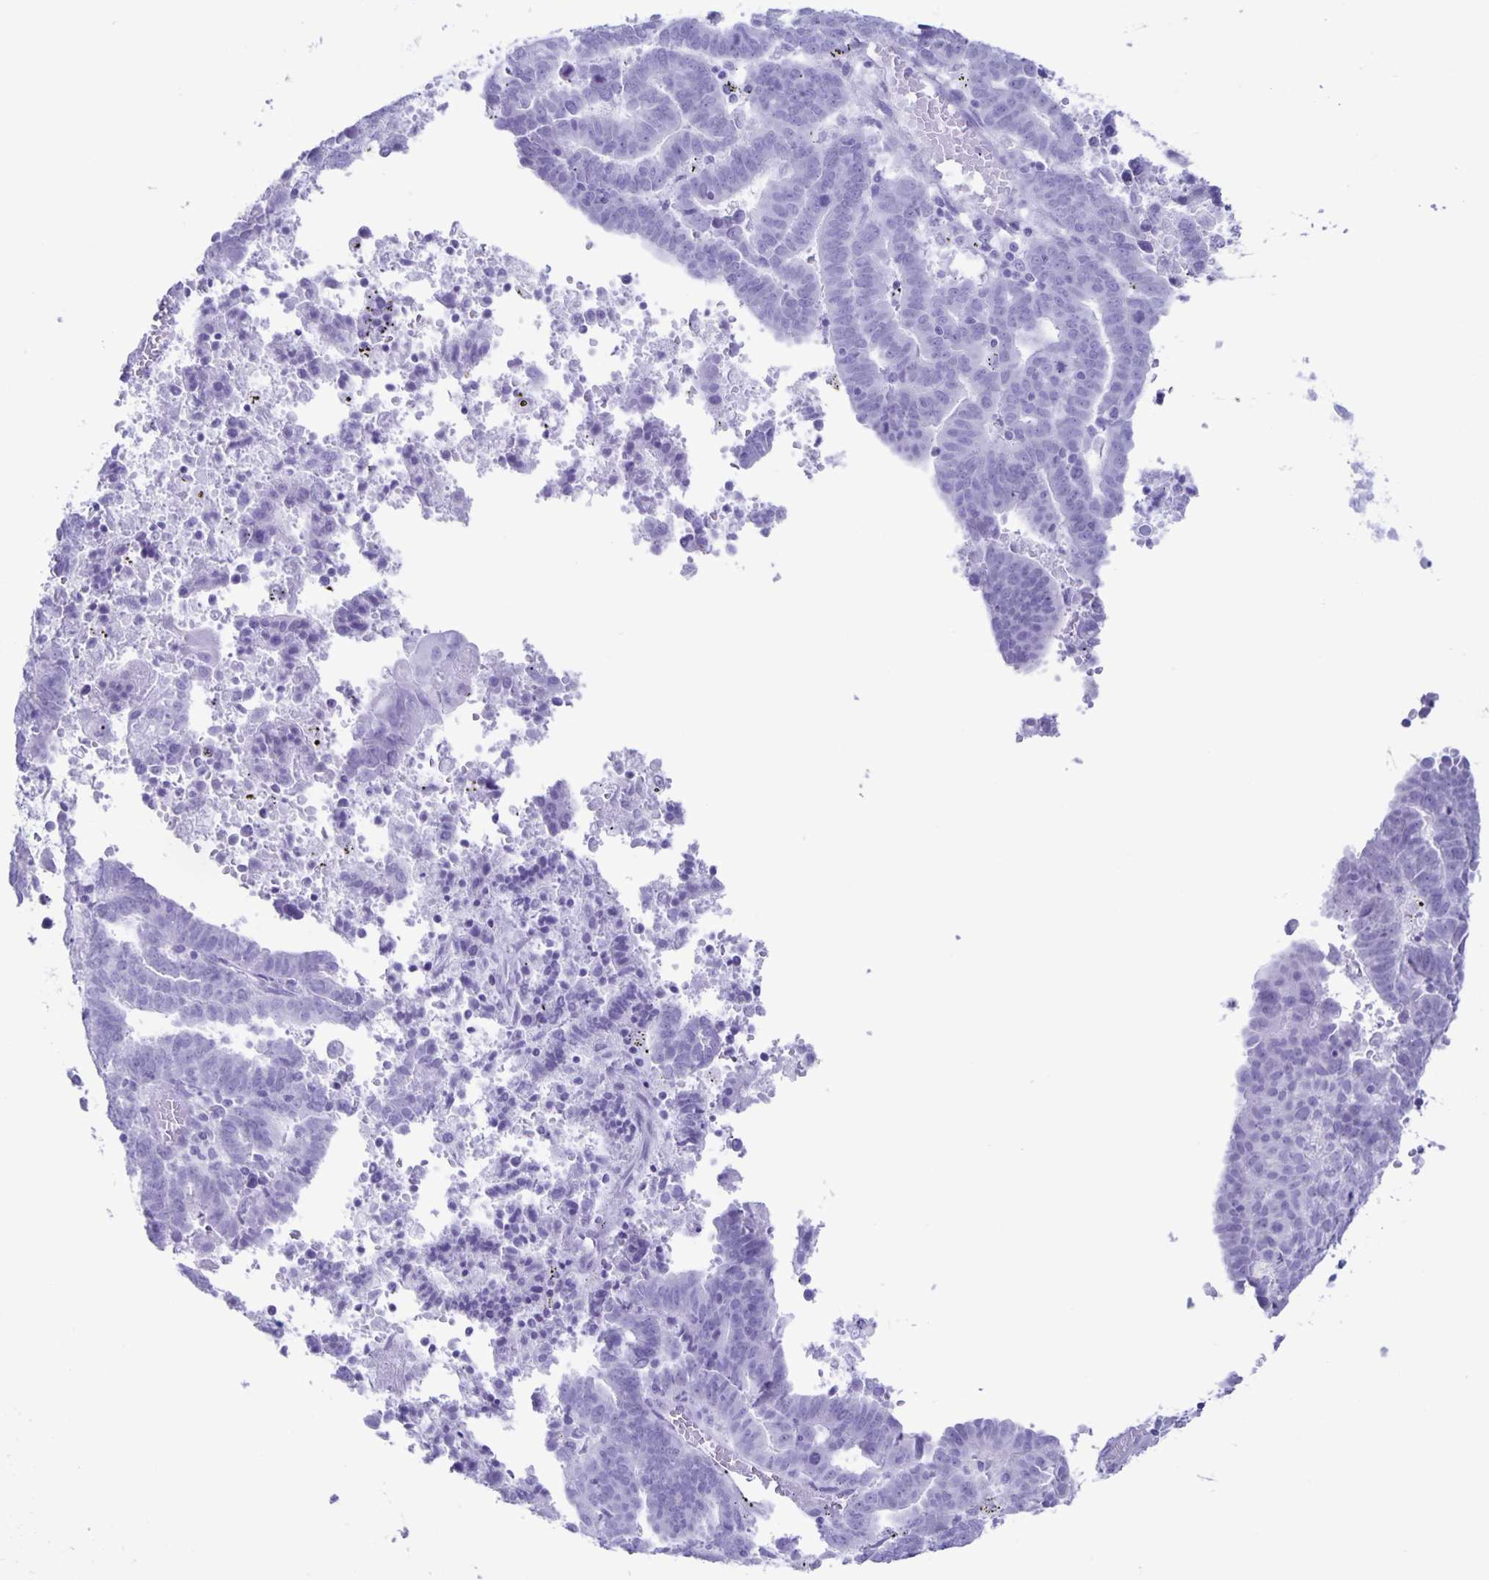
{"staining": {"intensity": "negative", "quantity": "none", "location": "none"}, "tissue": "endometrial cancer", "cell_type": "Tumor cells", "image_type": "cancer", "snomed": [{"axis": "morphology", "description": "Adenocarcinoma, NOS"}, {"axis": "topography", "description": "Uterus"}], "caption": "Tumor cells show no significant protein expression in endometrial cancer. The staining was performed using DAB (3,3'-diaminobenzidine) to visualize the protein expression in brown, while the nuclei were stained in blue with hematoxylin (Magnification: 20x).", "gene": "AQP4", "patient": {"sex": "female", "age": 83}}